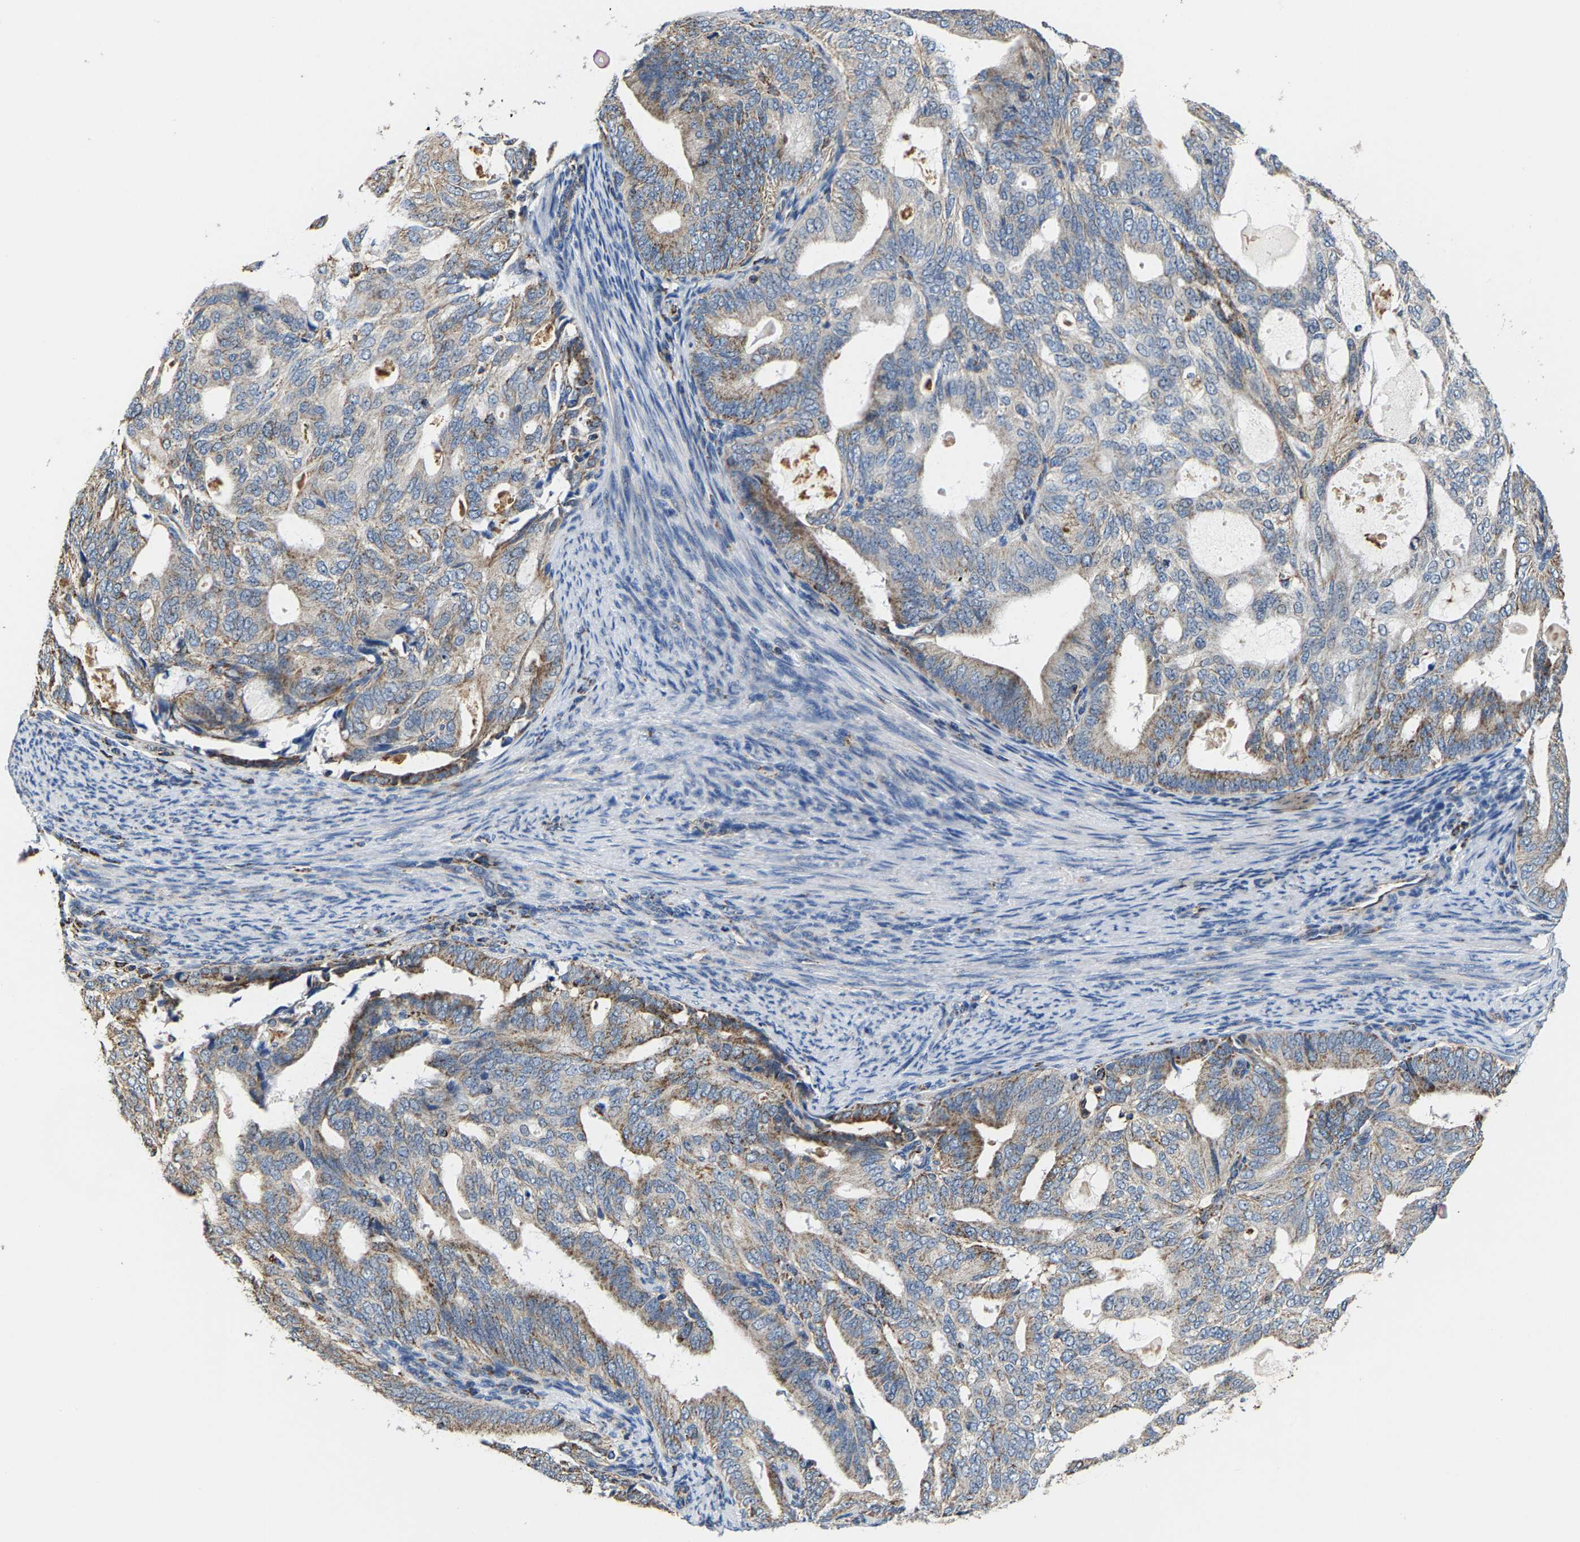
{"staining": {"intensity": "moderate", "quantity": "25%-75%", "location": "cytoplasmic/membranous"}, "tissue": "endometrial cancer", "cell_type": "Tumor cells", "image_type": "cancer", "snomed": [{"axis": "morphology", "description": "Adenocarcinoma, NOS"}, {"axis": "topography", "description": "Endometrium"}], "caption": "Adenocarcinoma (endometrial) stained with immunohistochemistry (IHC) displays moderate cytoplasmic/membranous expression in approximately 25%-75% of tumor cells.", "gene": "SHMT2", "patient": {"sex": "female", "age": 58}}